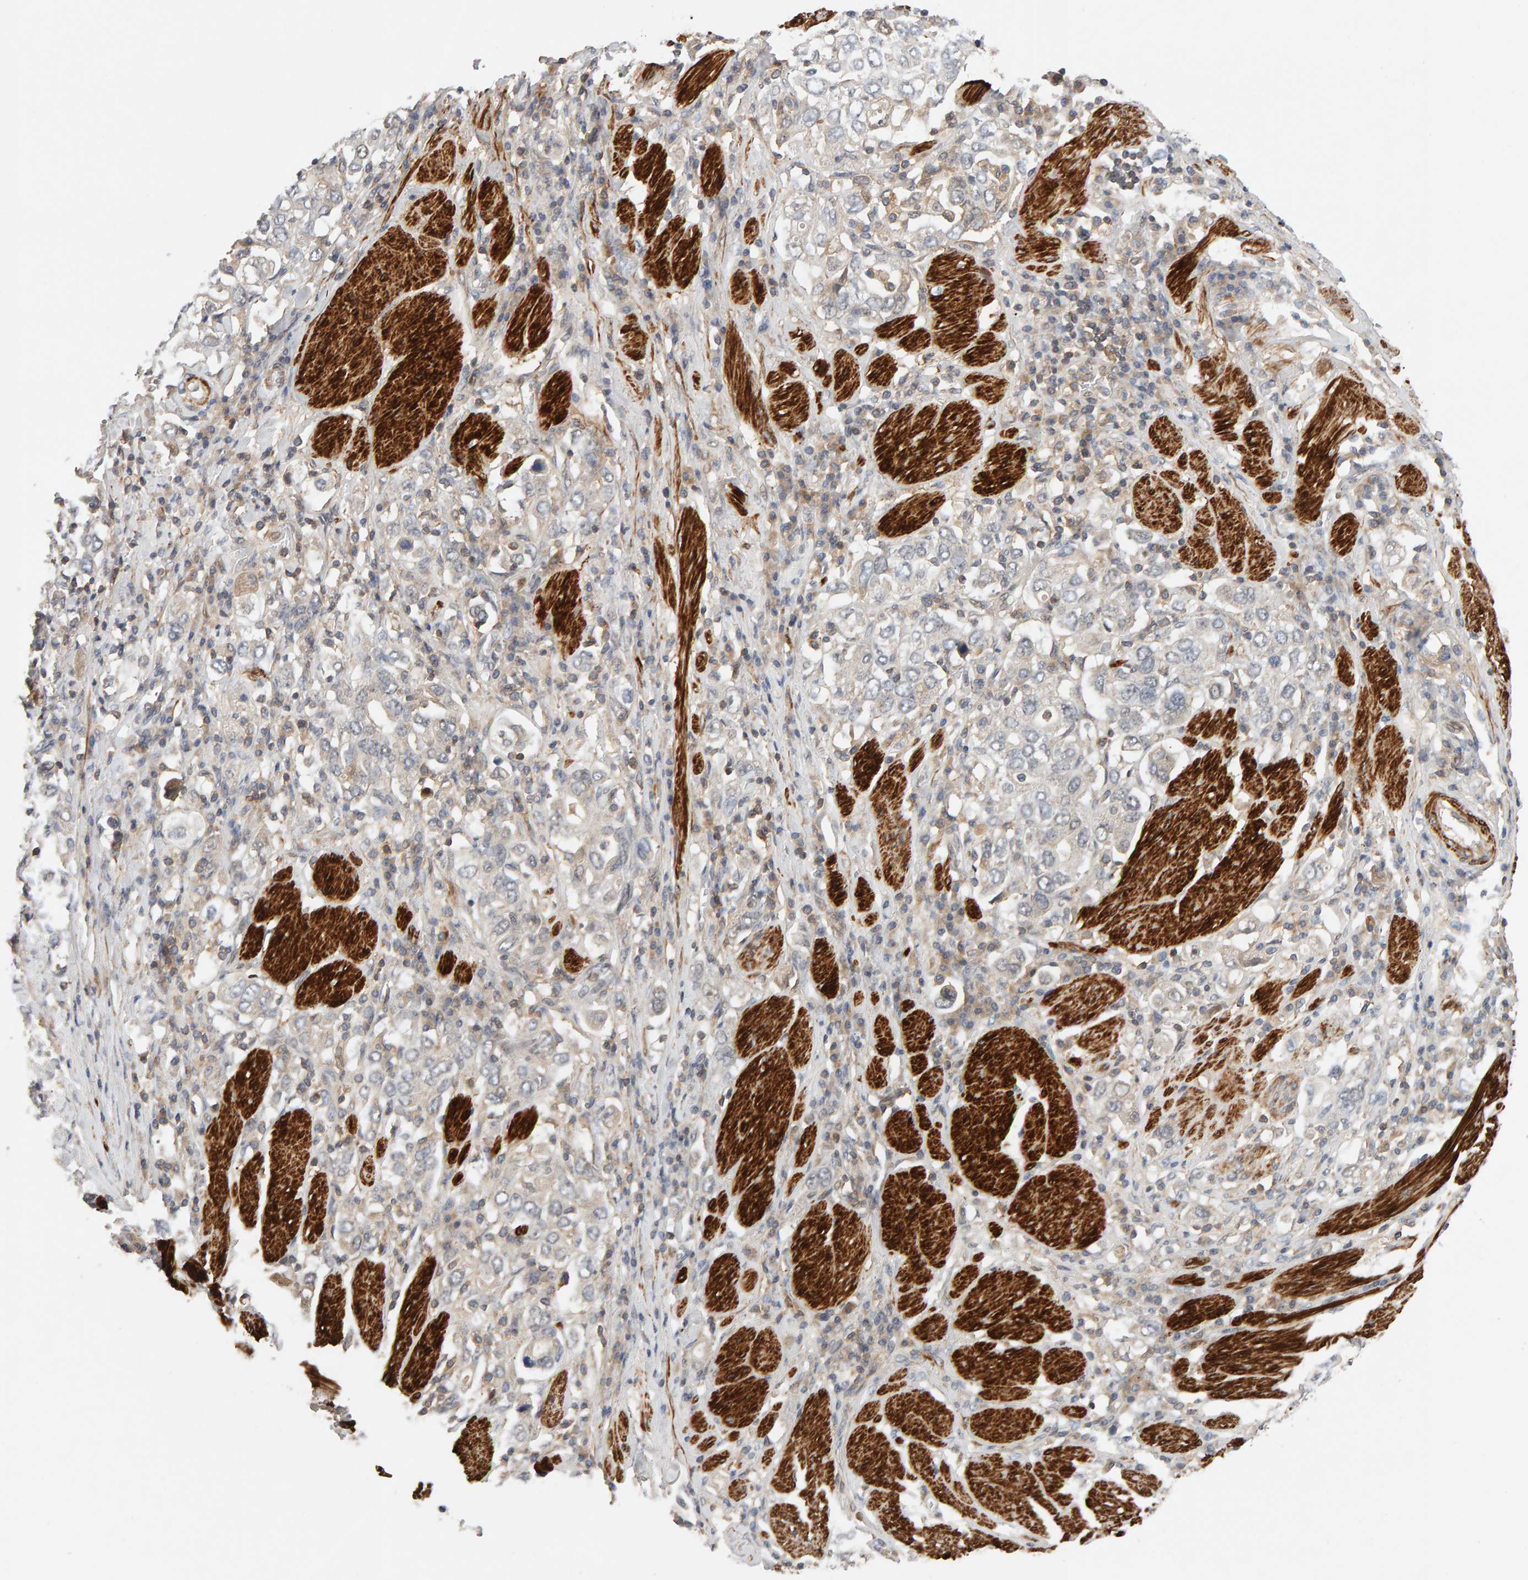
{"staining": {"intensity": "weak", "quantity": "25%-75%", "location": "cytoplasmic/membranous"}, "tissue": "stomach cancer", "cell_type": "Tumor cells", "image_type": "cancer", "snomed": [{"axis": "morphology", "description": "Adenocarcinoma, NOS"}, {"axis": "topography", "description": "Stomach, upper"}], "caption": "There is low levels of weak cytoplasmic/membranous positivity in tumor cells of stomach cancer, as demonstrated by immunohistochemical staining (brown color).", "gene": "NUDCD1", "patient": {"sex": "male", "age": 62}}